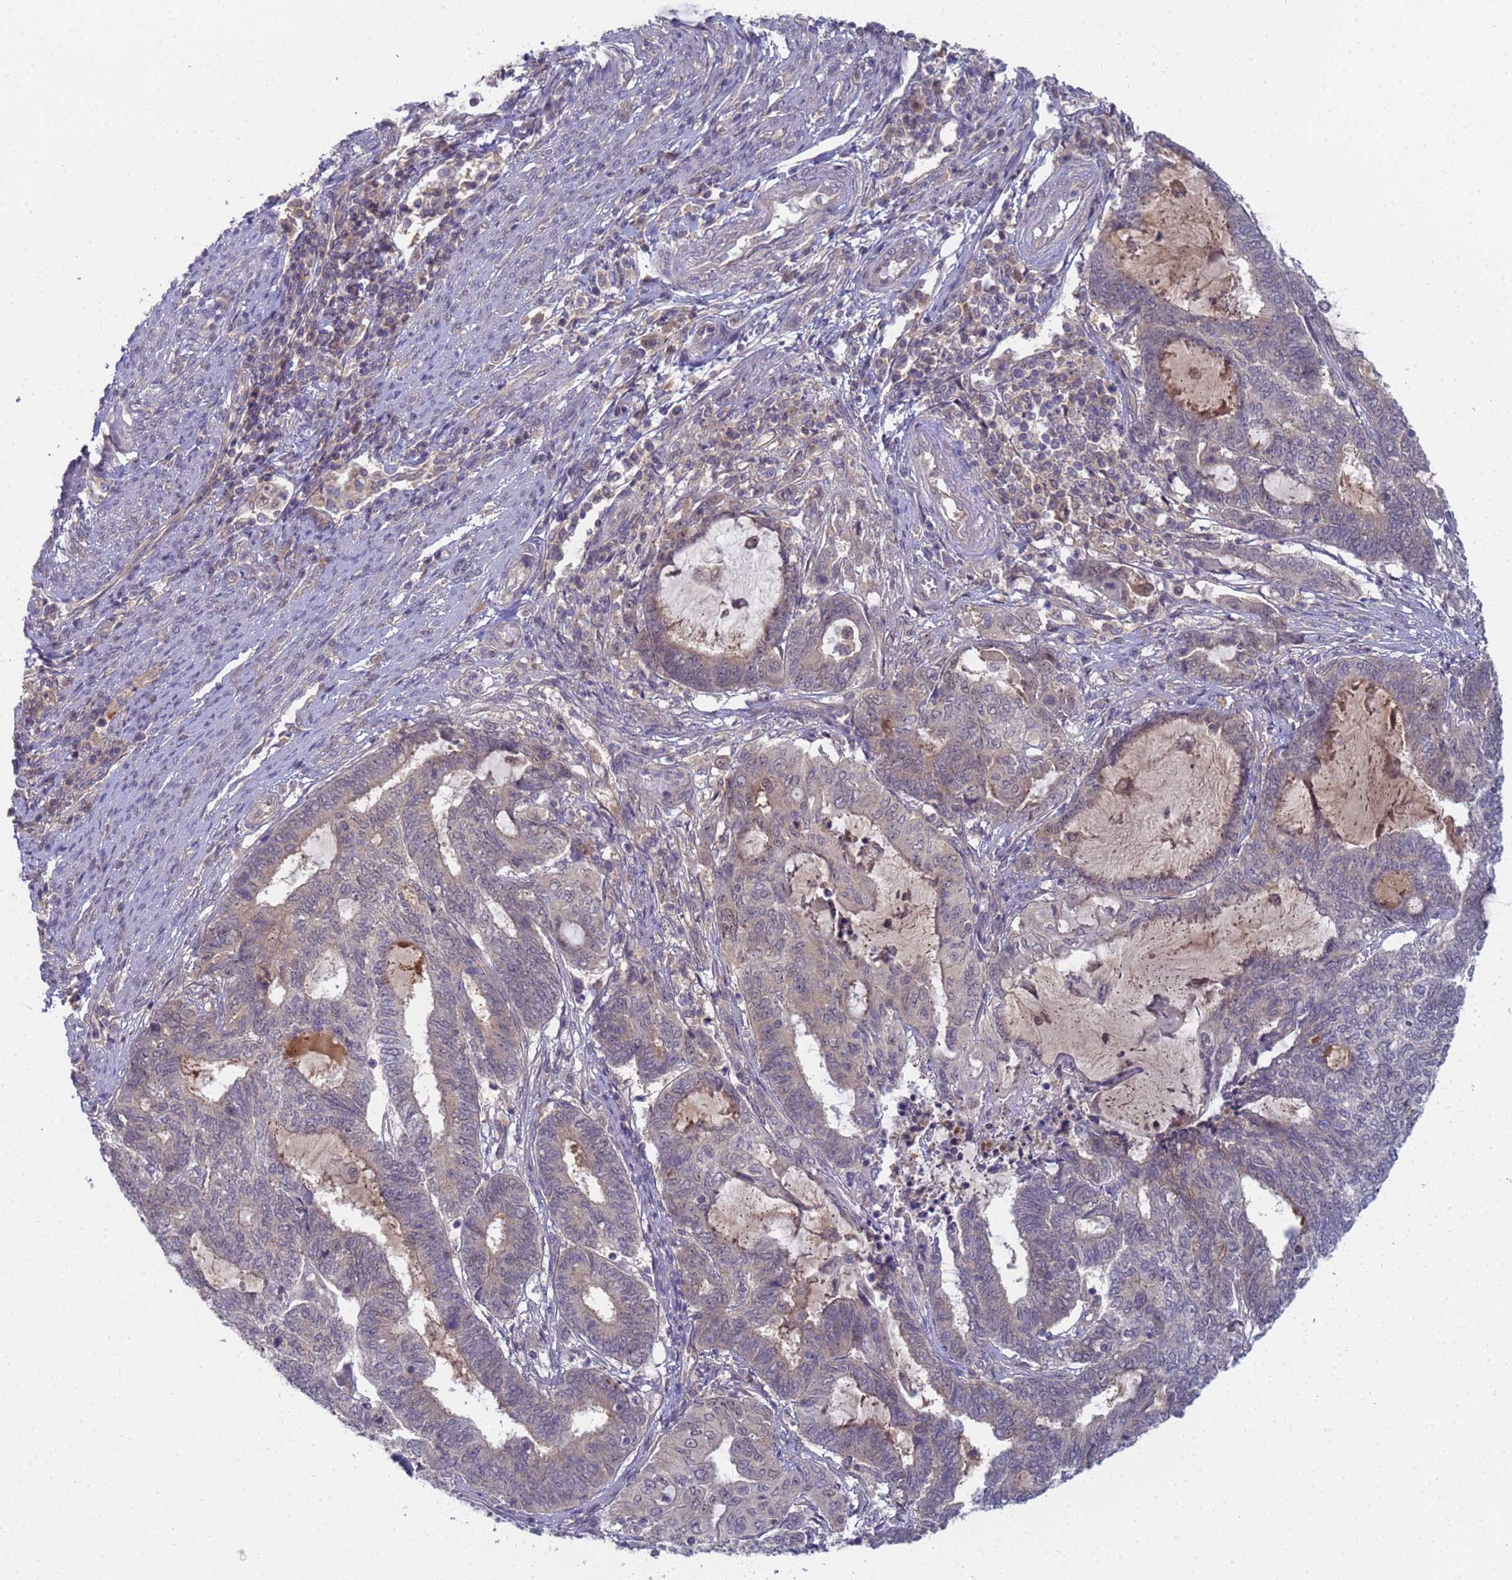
{"staining": {"intensity": "negative", "quantity": "none", "location": "none"}, "tissue": "endometrial cancer", "cell_type": "Tumor cells", "image_type": "cancer", "snomed": [{"axis": "morphology", "description": "Adenocarcinoma, NOS"}, {"axis": "topography", "description": "Uterus"}, {"axis": "topography", "description": "Endometrium"}], "caption": "This is a micrograph of immunohistochemistry (IHC) staining of endometrial adenocarcinoma, which shows no expression in tumor cells.", "gene": "SHARPIN", "patient": {"sex": "female", "age": 70}}